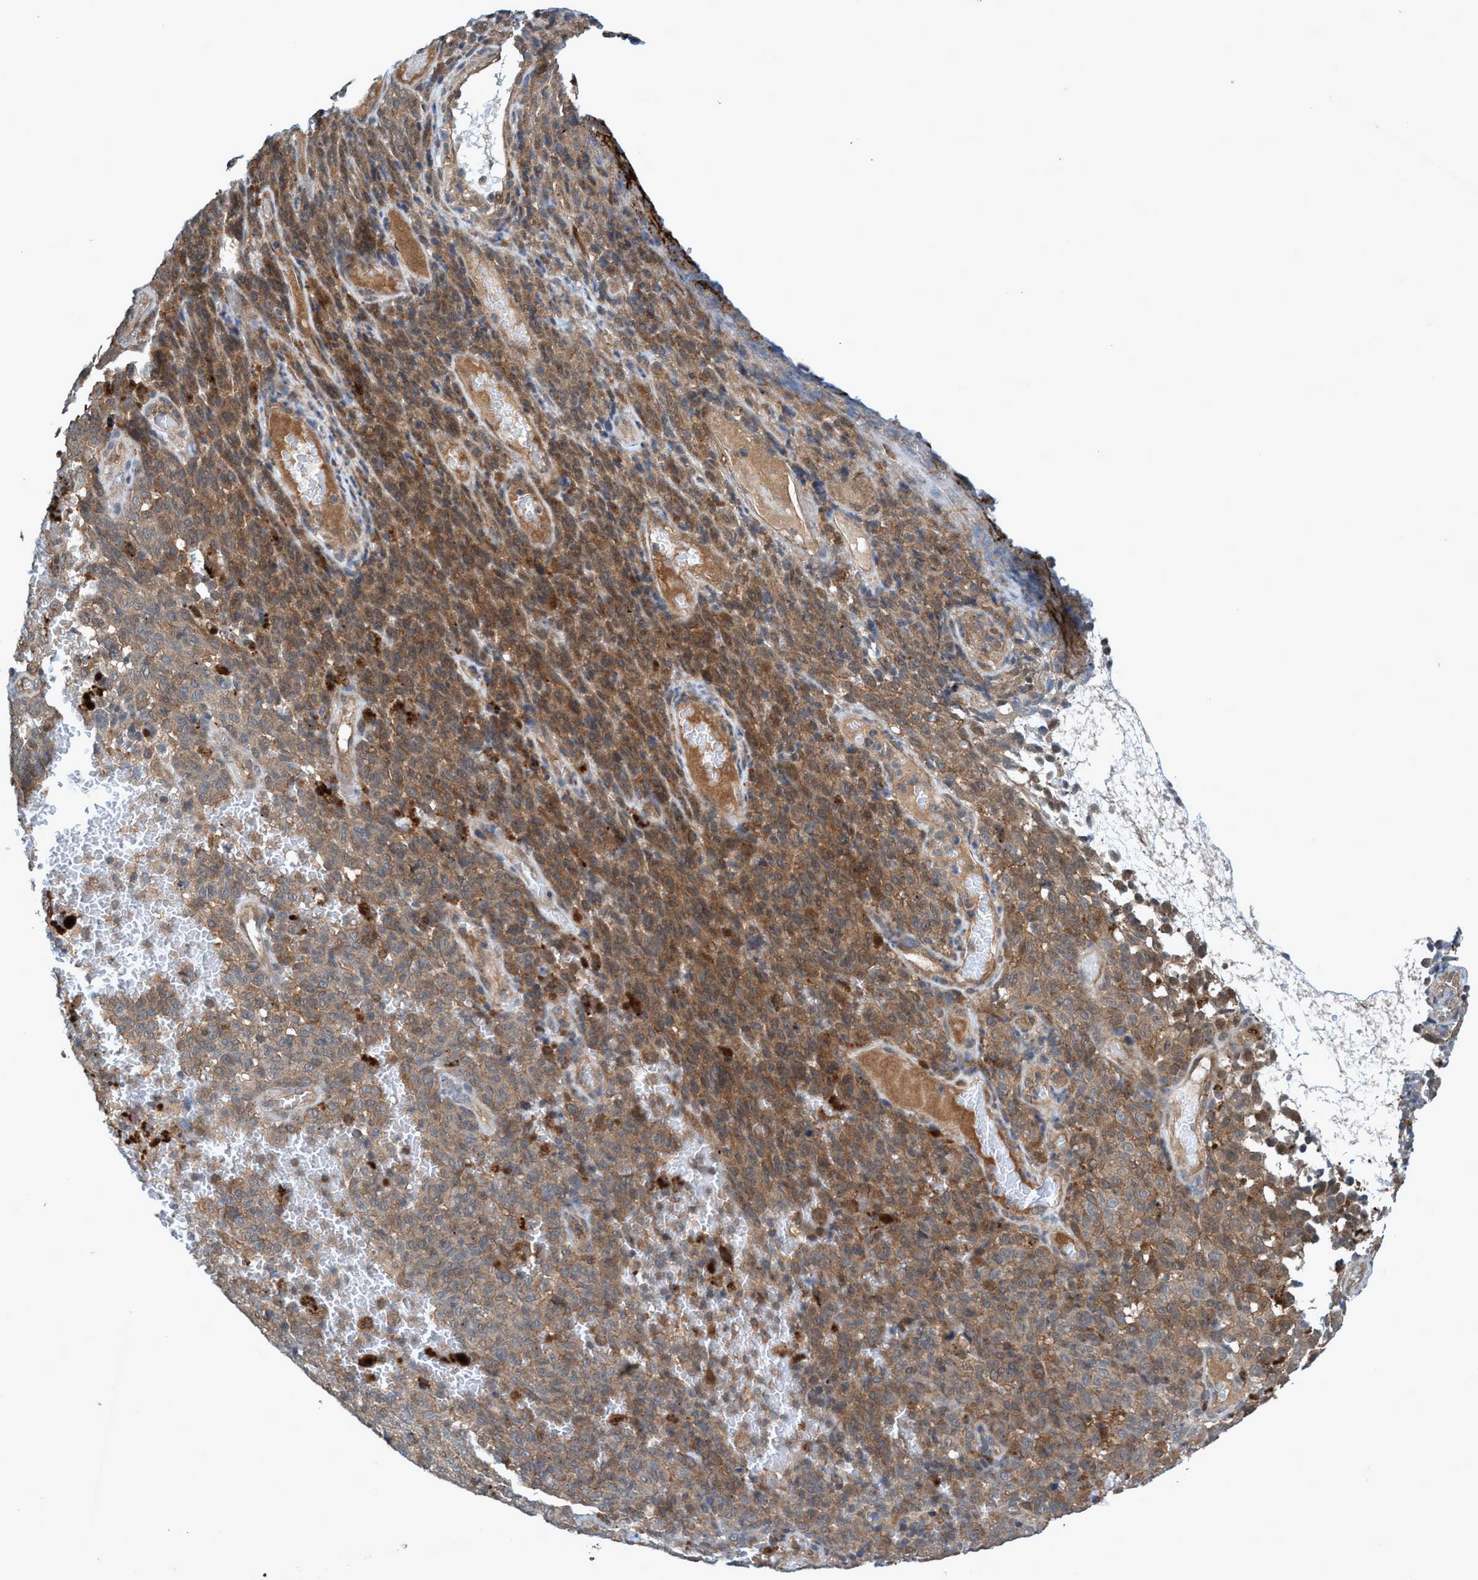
{"staining": {"intensity": "moderate", "quantity": ">75%", "location": "cytoplasmic/membranous"}, "tissue": "melanoma", "cell_type": "Tumor cells", "image_type": "cancer", "snomed": [{"axis": "morphology", "description": "Malignant melanoma, NOS"}, {"axis": "topography", "description": "Skin"}], "caption": "Tumor cells display moderate cytoplasmic/membranous staining in about >75% of cells in malignant melanoma. The protein of interest is shown in brown color, while the nuclei are stained blue.", "gene": "TRIM65", "patient": {"sex": "female", "age": 82}}